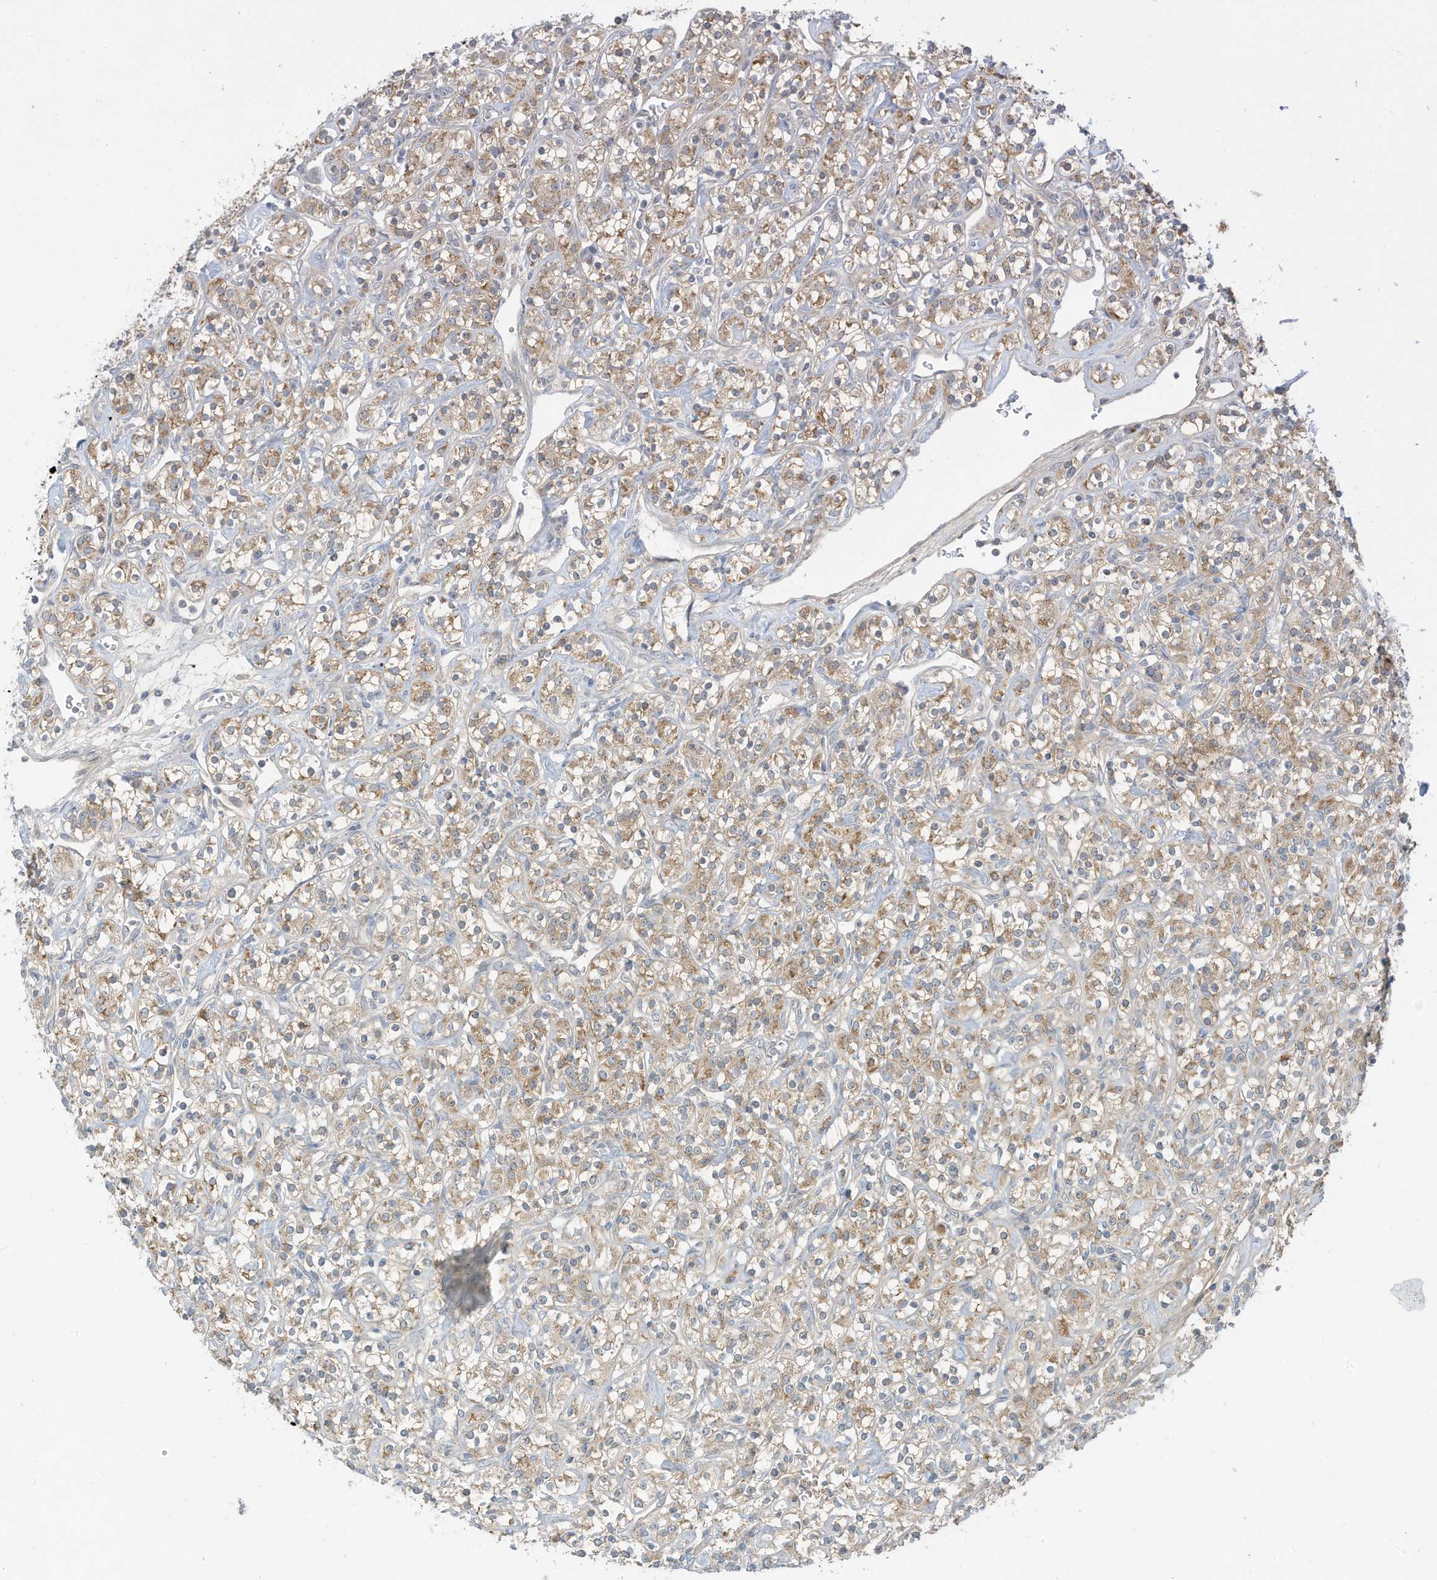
{"staining": {"intensity": "moderate", "quantity": ">75%", "location": "cytoplasmic/membranous"}, "tissue": "renal cancer", "cell_type": "Tumor cells", "image_type": "cancer", "snomed": [{"axis": "morphology", "description": "Adenocarcinoma, NOS"}, {"axis": "topography", "description": "Kidney"}], "caption": "A micrograph of human adenocarcinoma (renal) stained for a protein exhibits moderate cytoplasmic/membranous brown staining in tumor cells.", "gene": "LRRN2", "patient": {"sex": "male", "age": 77}}